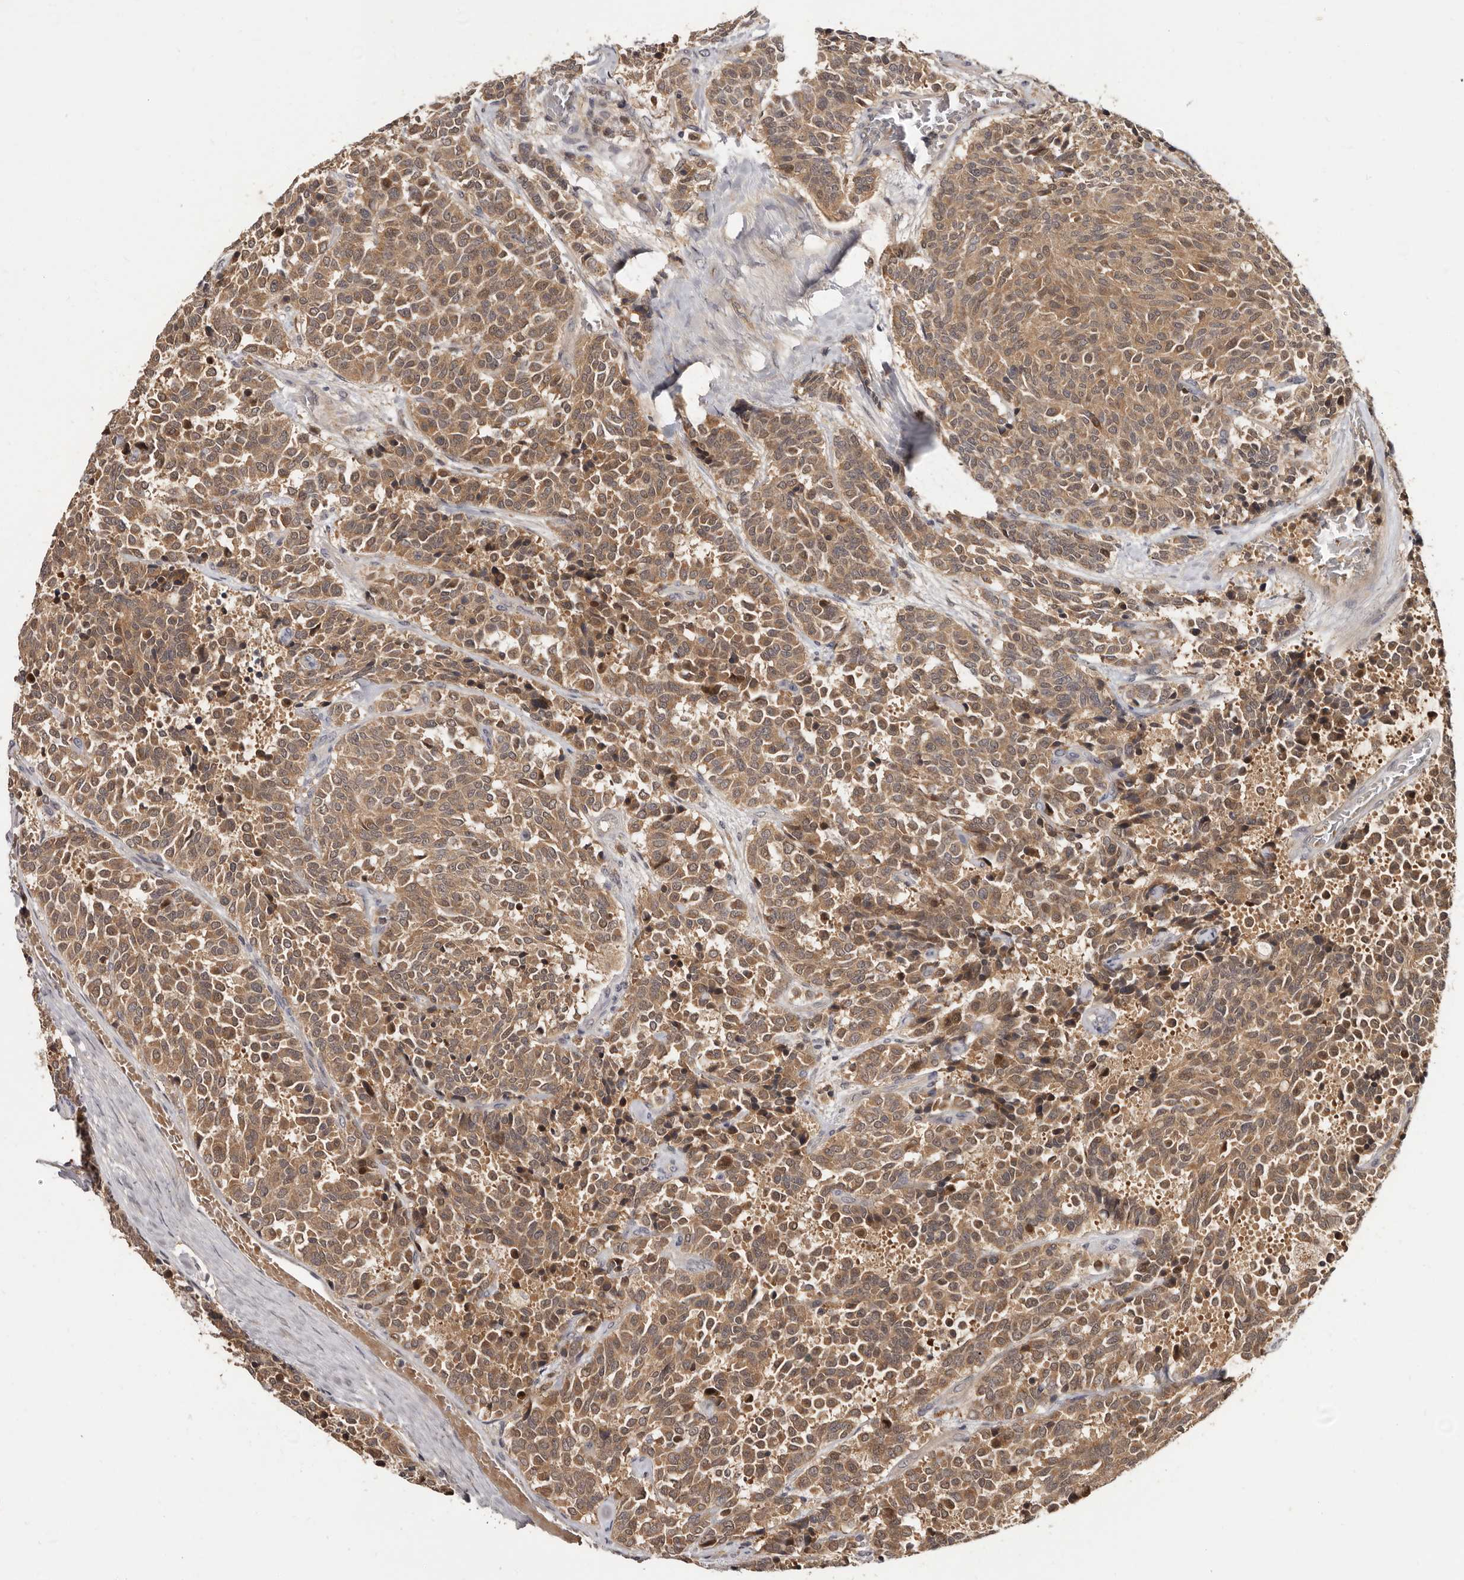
{"staining": {"intensity": "moderate", "quantity": ">75%", "location": "cytoplasmic/membranous"}, "tissue": "carcinoid", "cell_type": "Tumor cells", "image_type": "cancer", "snomed": [{"axis": "morphology", "description": "Carcinoid, malignant, NOS"}, {"axis": "topography", "description": "Pancreas"}], "caption": "Protein positivity by IHC exhibits moderate cytoplasmic/membranous positivity in about >75% of tumor cells in carcinoid.", "gene": "INAVA", "patient": {"sex": "female", "age": 54}}